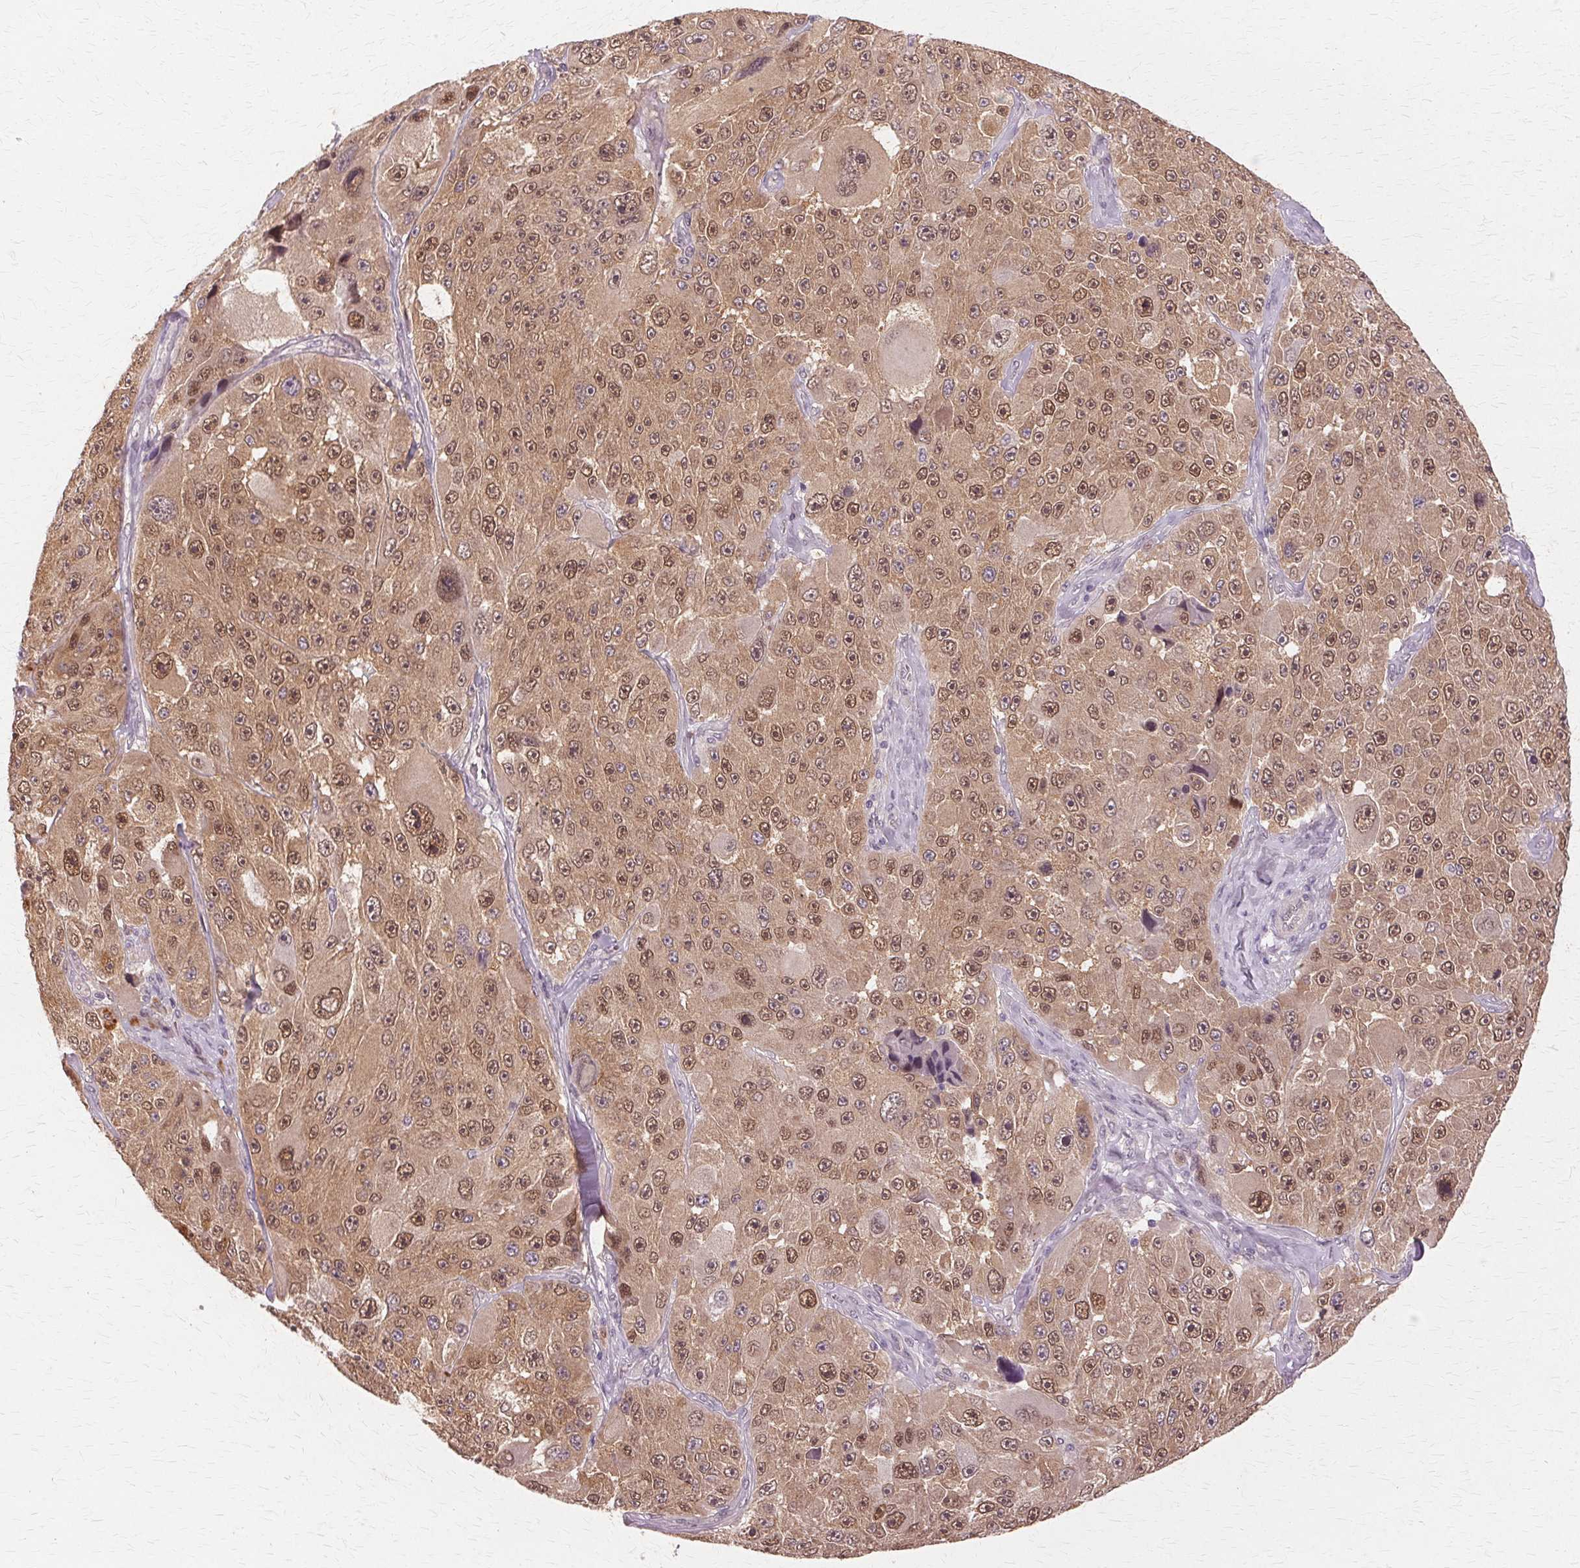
{"staining": {"intensity": "moderate", "quantity": ">75%", "location": "cytoplasmic/membranous,nuclear"}, "tissue": "melanoma", "cell_type": "Tumor cells", "image_type": "cancer", "snomed": [{"axis": "morphology", "description": "Malignant melanoma, Metastatic site"}, {"axis": "topography", "description": "Lymph node"}], "caption": "Tumor cells exhibit medium levels of moderate cytoplasmic/membranous and nuclear positivity in approximately >75% of cells in malignant melanoma (metastatic site).", "gene": "PRMT5", "patient": {"sex": "male", "age": 62}}